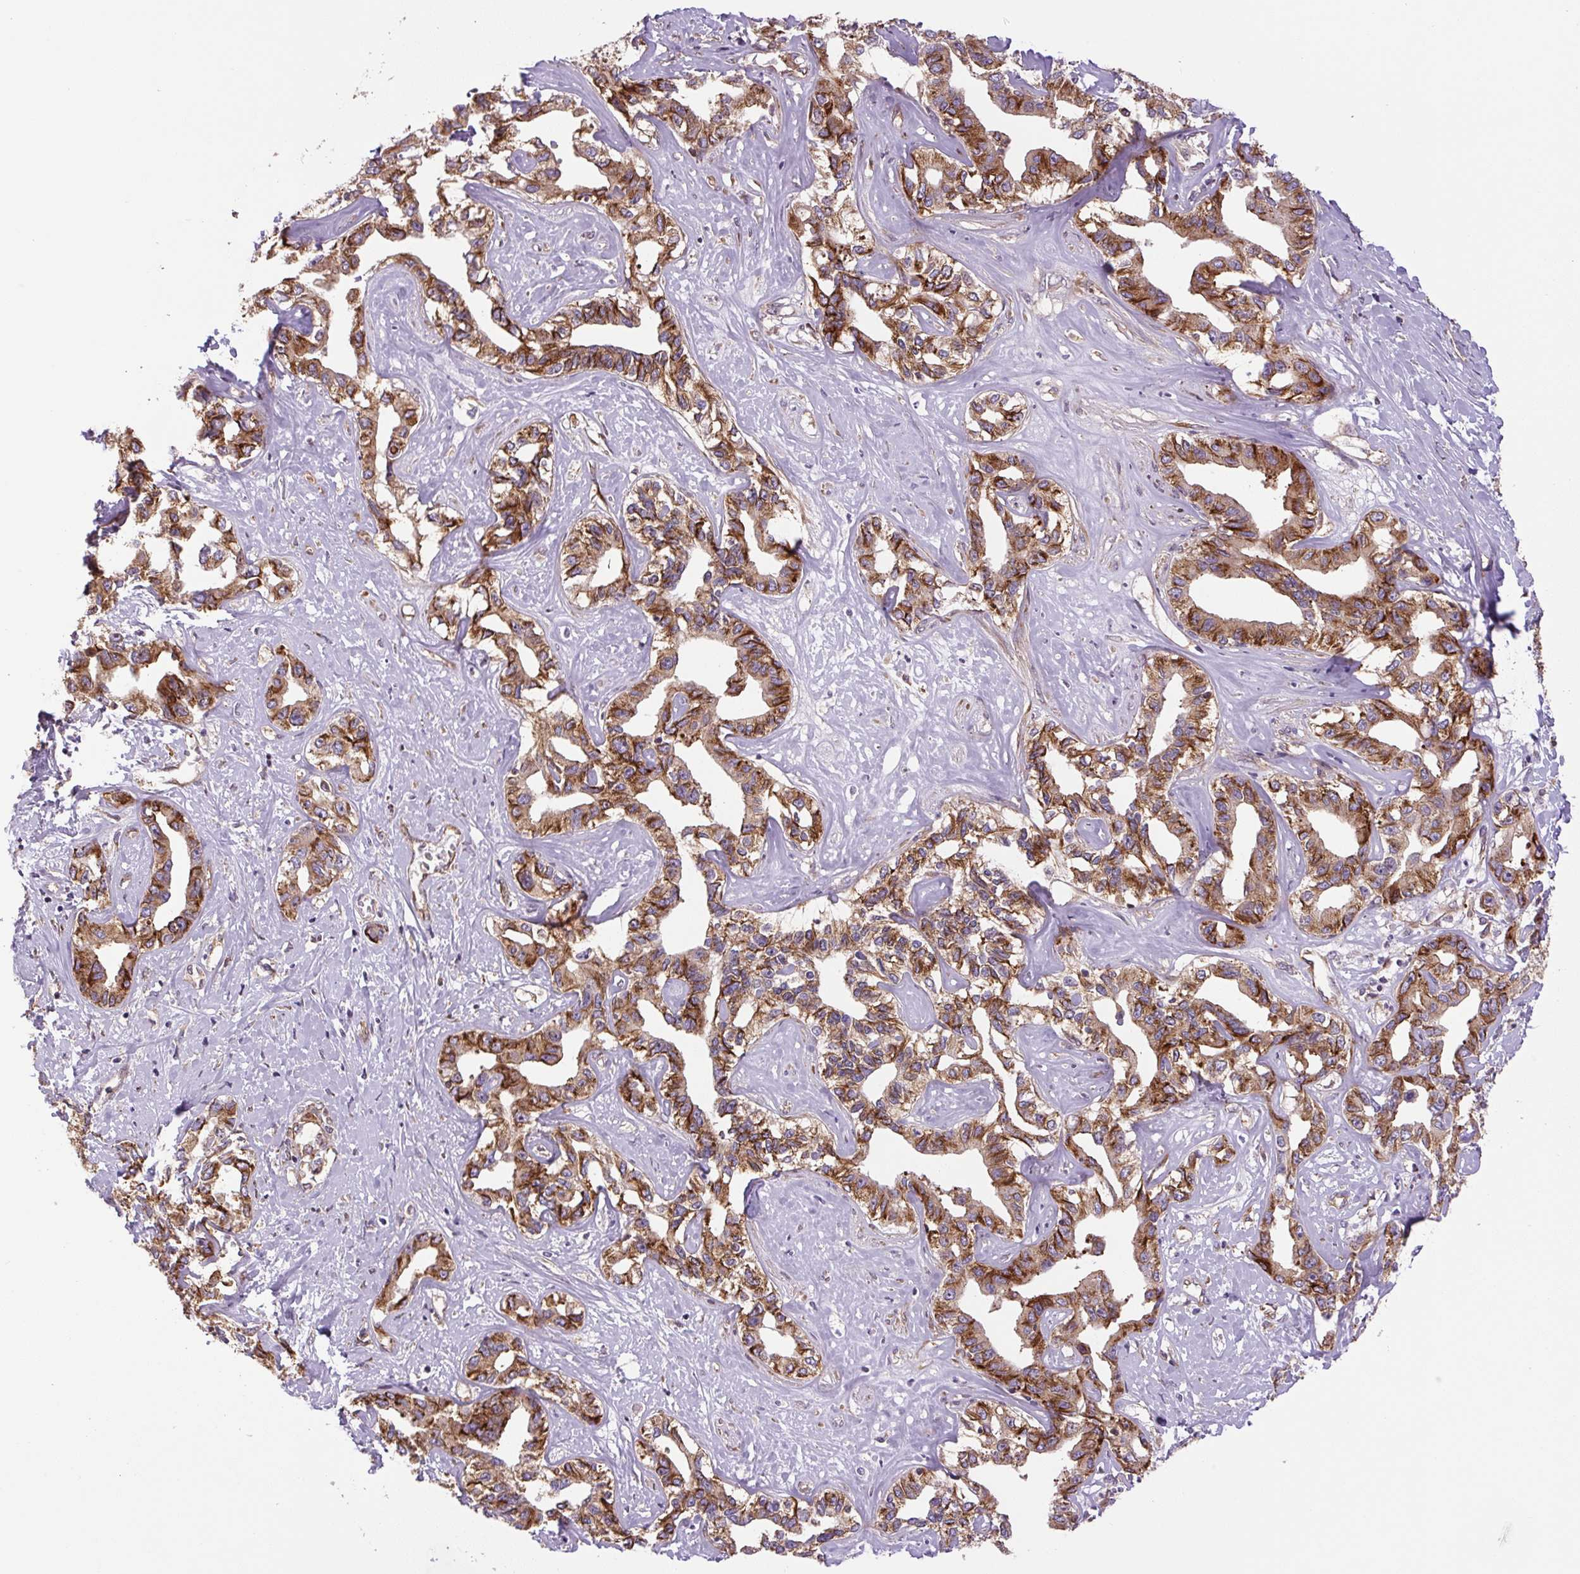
{"staining": {"intensity": "strong", "quantity": ">75%", "location": "cytoplasmic/membranous"}, "tissue": "liver cancer", "cell_type": "Tumor cells", "image_type": "cancer", "snomed": [{"axis": "morphology", "description": "Cholangiocarcinoma"}, {"axis": "topography", "description": "Liver"}], "caption": "Immunohistochemistry (DAB (3,3'-diaminobenzidine)) staining of cholangiocarcinoma (liver) shows strong cytoplasmic/membranous protein staining in about >75% of tumor cells. (Brightfield microscopy of DAB IHC at high magnification).", "gene": "SEPTIN10", "patient": {"sex": "male", "age": 59}}